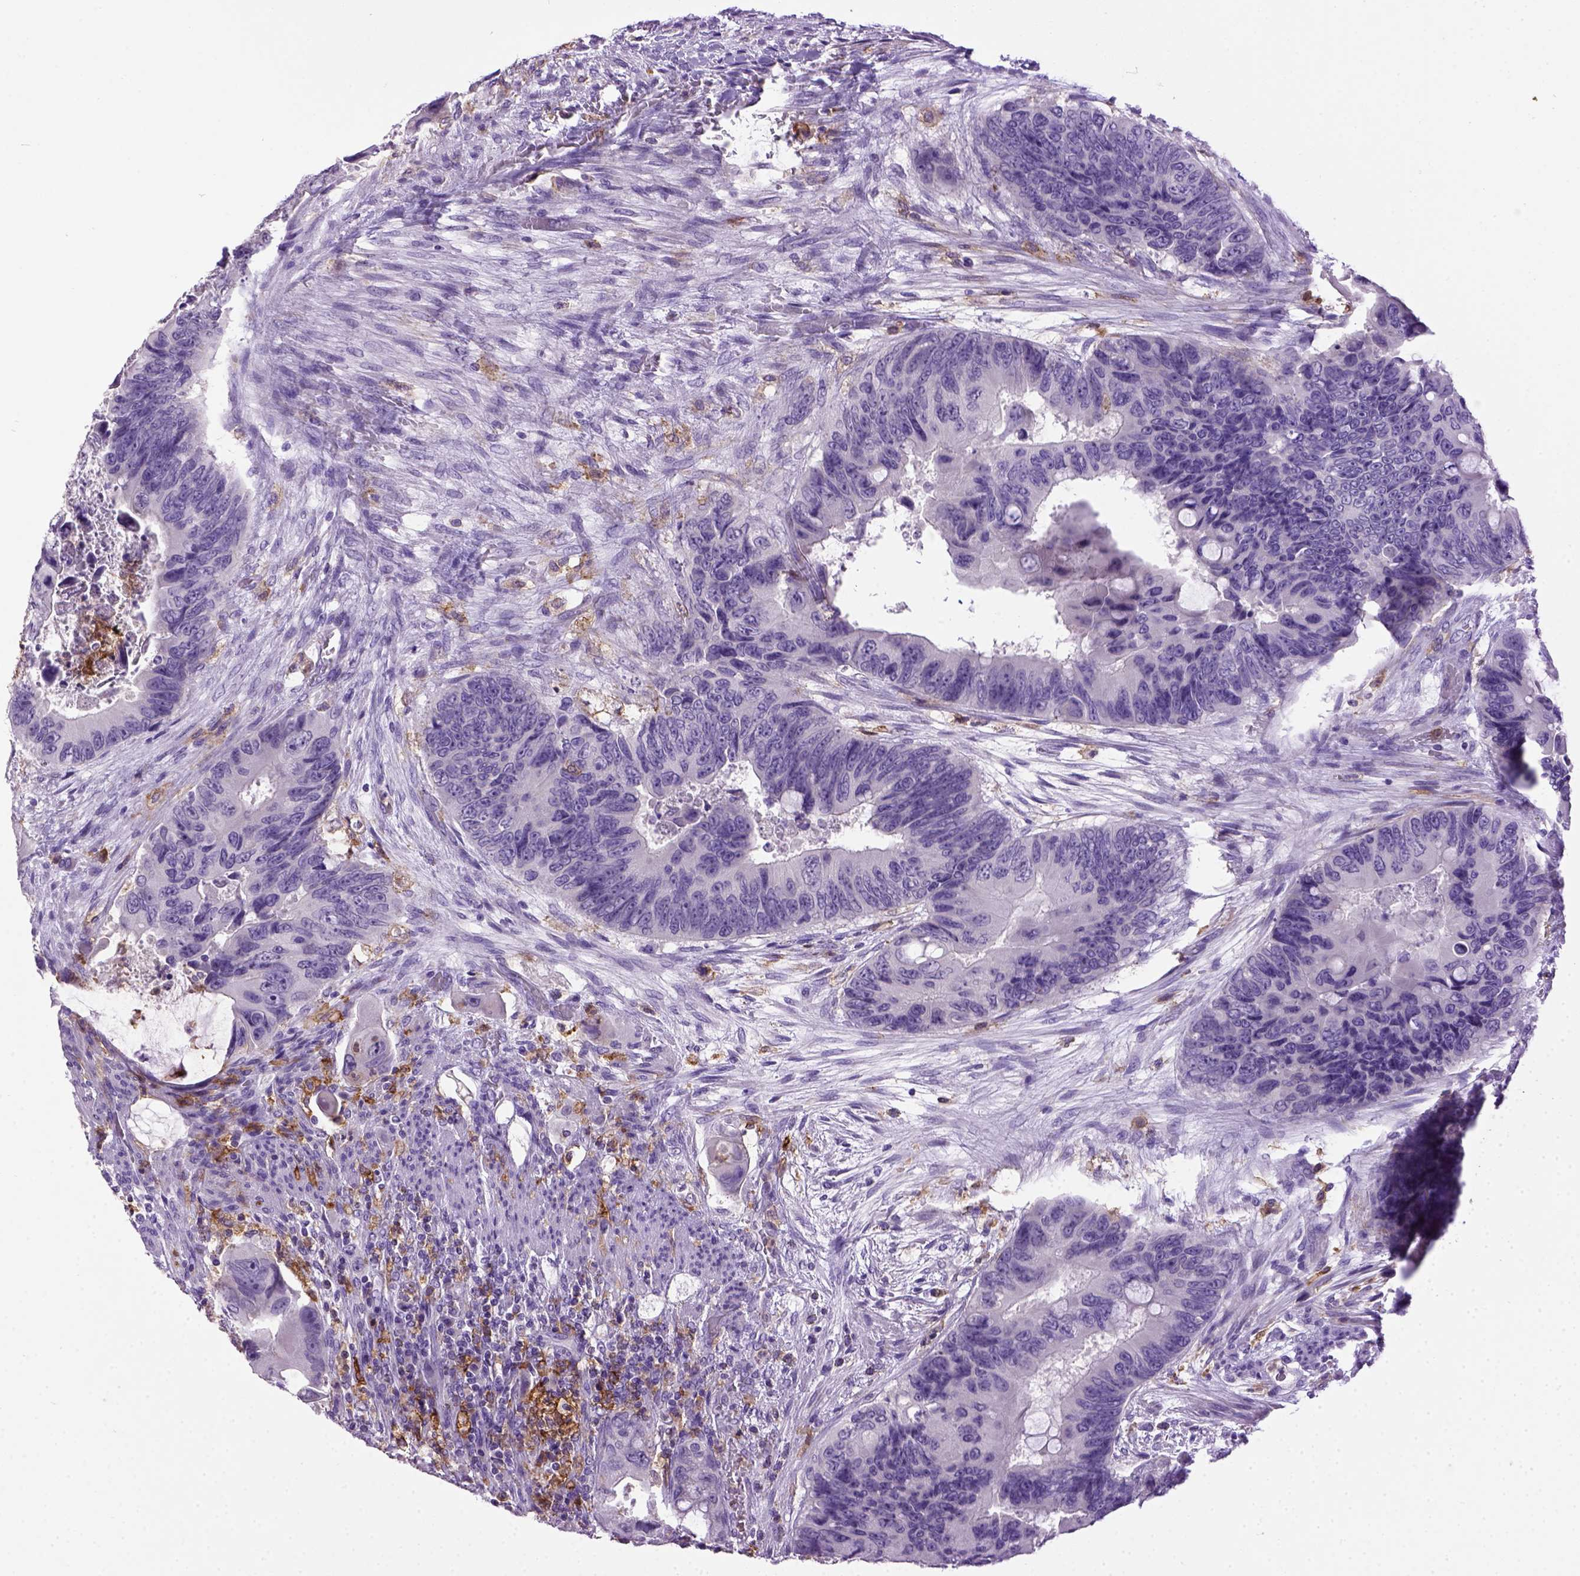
{"staining": {"intensity": "negative", "quantity": "none", "location": "none"}, "tissue": "colorectal cancer", "cell_type": "Tumor cells", "image_type": "cancer", "snomed": [{"axis": "morphology", "description": "Adenocarcinoma, NOS"}, {"axis": "topography", "description": "Rectum"}], "caption": "Immunohistochemical staining of colorectal cancer (adenocarcinoma) demonstrates no significant positivity in tumor cells.", "gene": "ITGAX", "patient": {"sex": "male", "age": 63}}